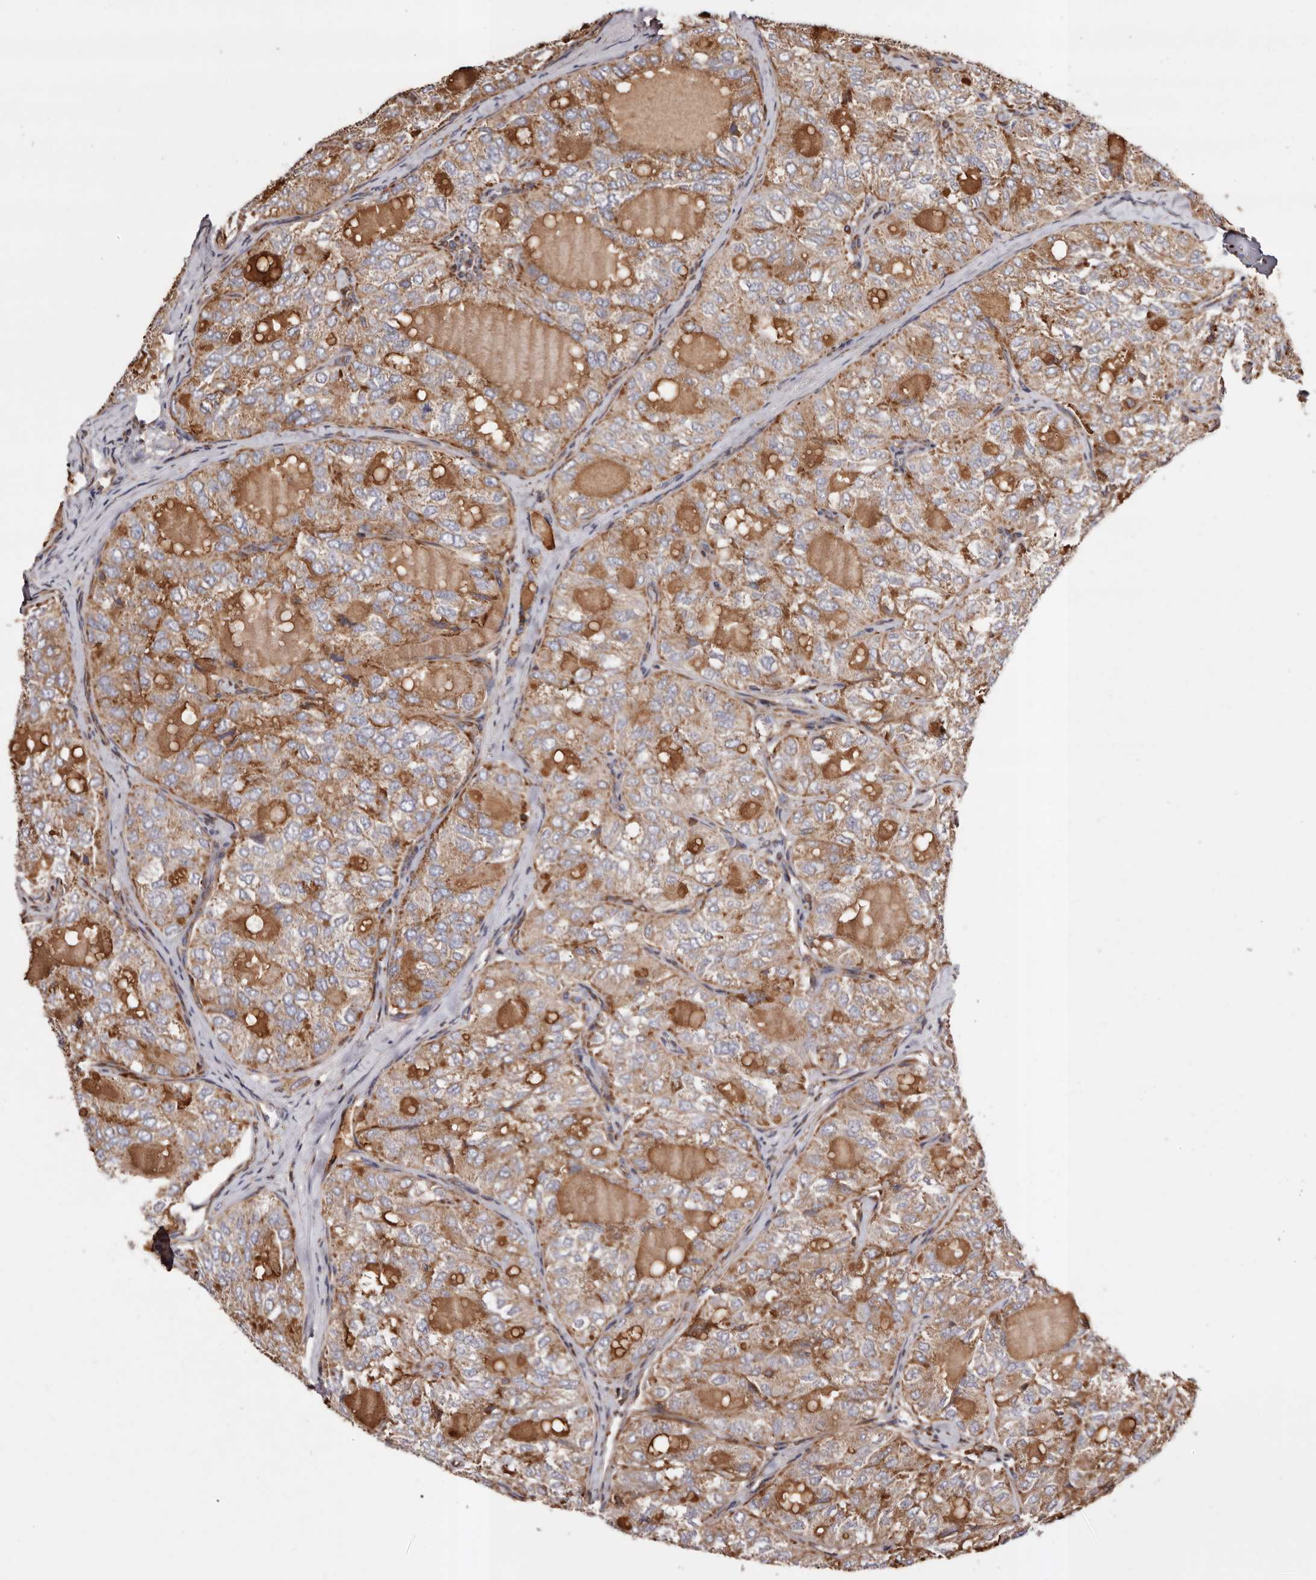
{"staining": {"intensity": "weak", "quantity": ">75%", "location": "cytoplasmic/membranous"}, "tissue": "thyroid cancer", "cell_type": "Tumor cells", "image_type": "cancer", "snomed": [{"axis": "morphology", "description": "Follicular adenoma carcinoma, NOS"}, {"axis": "topography", "description": "Thyroid gland"}], "caption": "The micrograph displays a brown stain indicating the presence of a protein in the cytoplasmic/membranous of tumor cells in thyroid cancer (follicular adenoma carcinoma).", "gene": "COQ8B", "patient": {"sex": "male", "age": 75}}